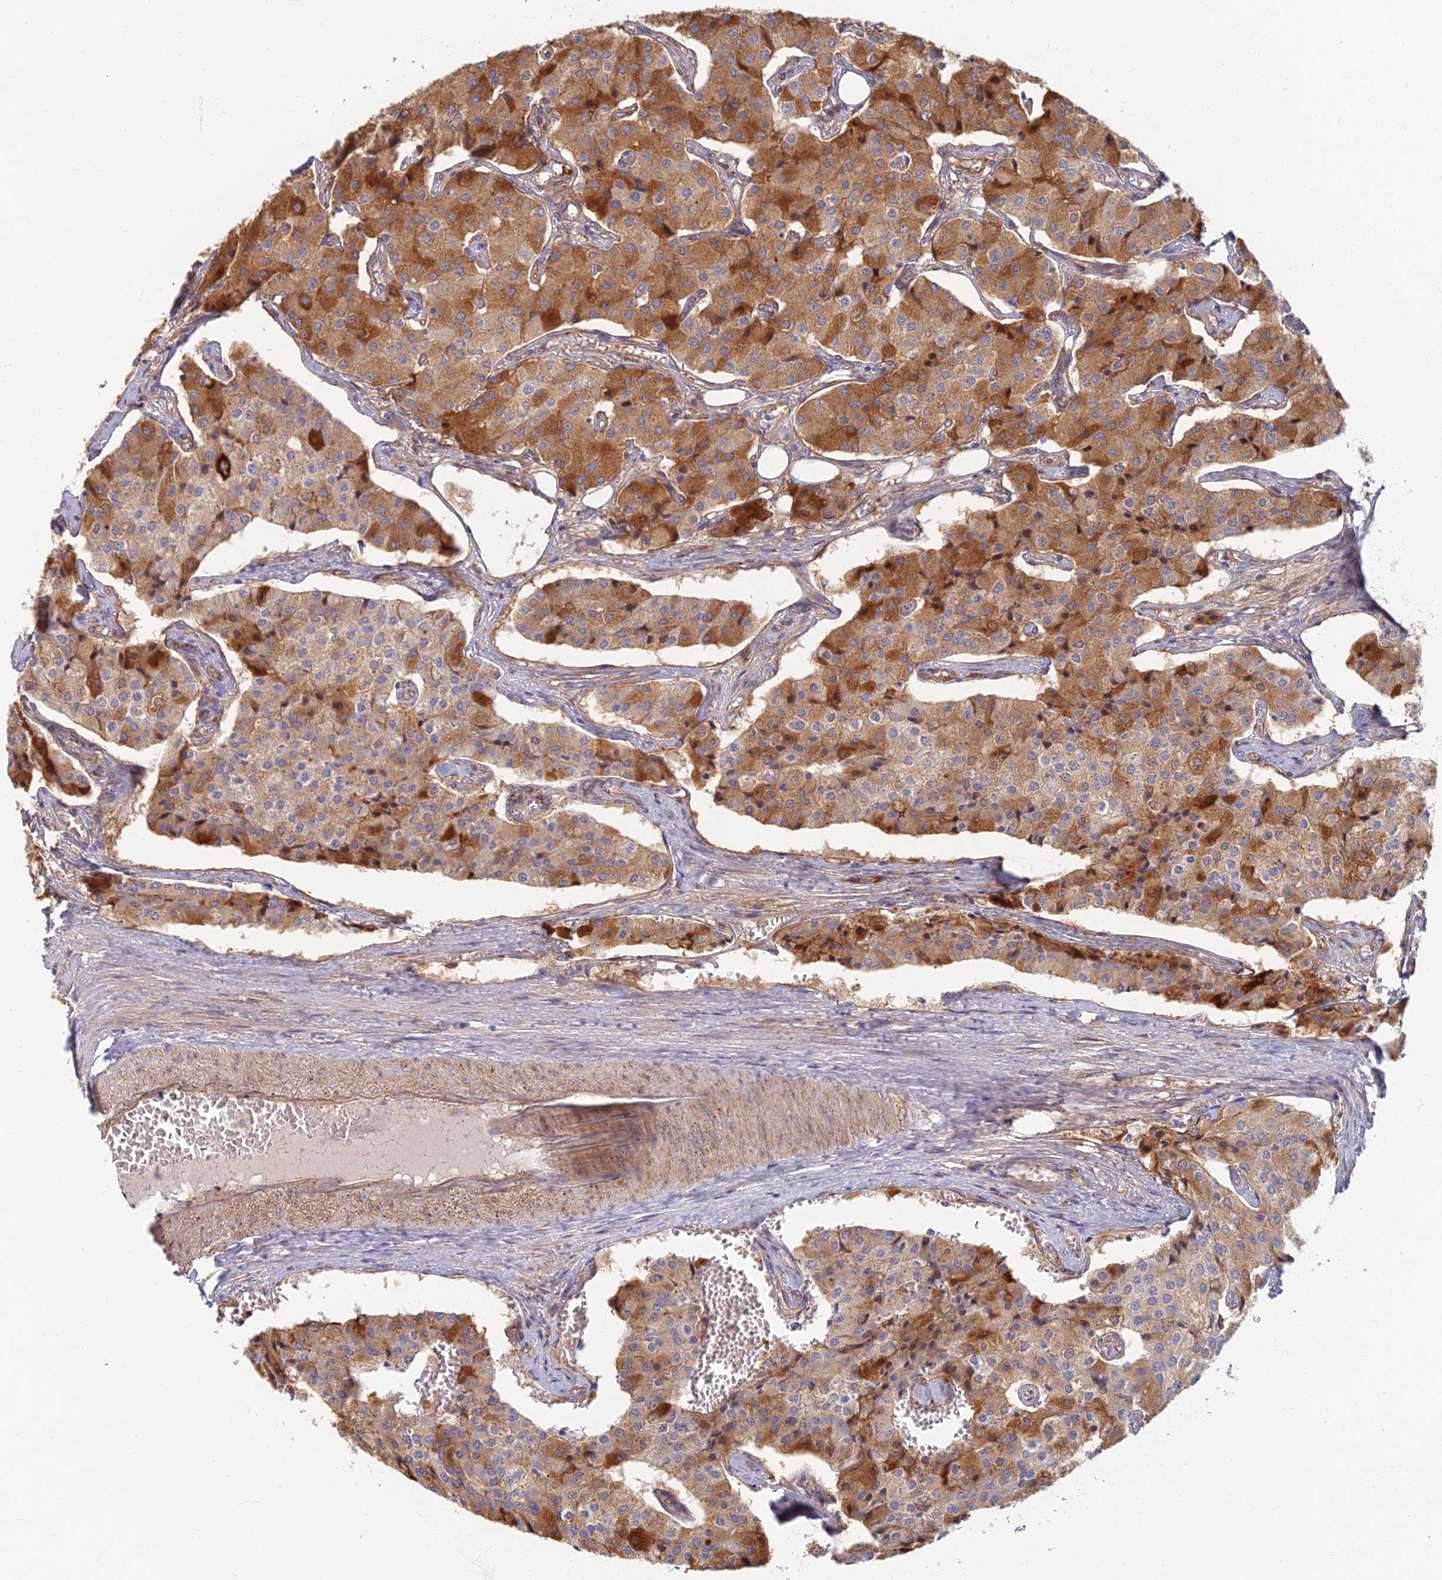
{"staining": {"intensity": "moderate", "quantity": ">75%", "location": "cytoplasmic/membranous"}, "tissue": "carcinoid", "cell_type": "Tumor cells", "image_type": "cancer", "snomed": [{"axis": "morphology", "description": "Carcinoid, malignant, NOS"}, {"axis": "topography", "description": "Colon"}], "caption": "An immunohistochemistry histopathology image of neoplastic tissue is shown. Protein staining in brown labels moderate cytoplasmic/membranous positivity in malignant carcinoid within tumor cells.", "gene": "RBSN", "patient": {"sex": "female", "age": 52}}